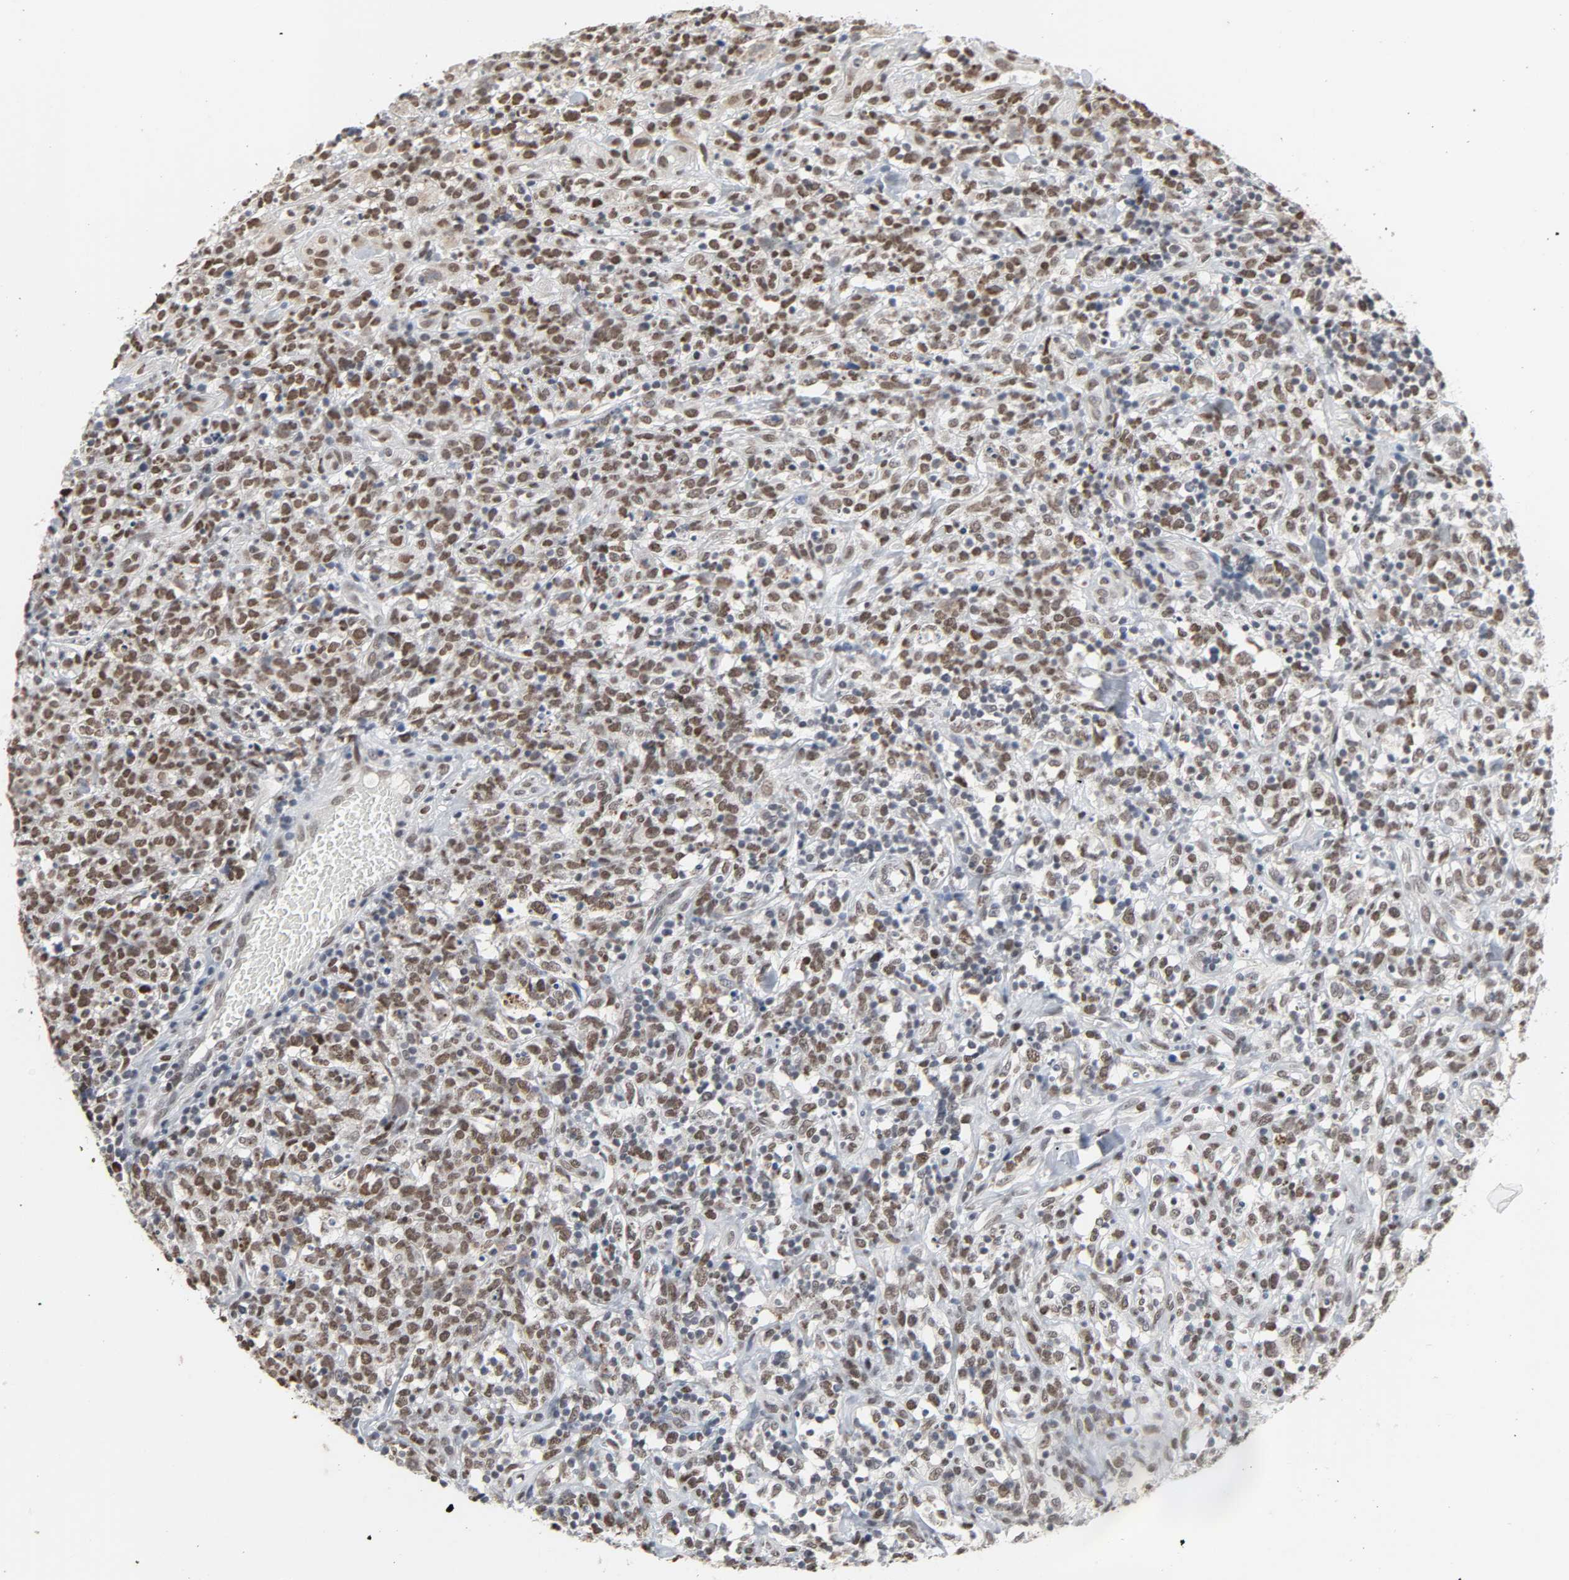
{"staining": {"intensity": "weak", "quantity": ">75%", "location": "nuclear"}, "tissue": "lymphoma", "cell_type": "Tumor cells", "image_type": "cancer", "snomed": [{"axis": "morphology", "description": "Malignant lymphoma, non-Hodgkin's type, High grade"}, {"axis": "topography", "description": "Lymph node"}], "caption": "Brown immunohistochemical staining in malignant lymphoma, non-Hodgkin's type (high-grade) exhibits weak nuclear expression in approximately >75% of tumor cells.", "gene": "DAZAP1", "patient": {"sex": "female", "age": 73}}